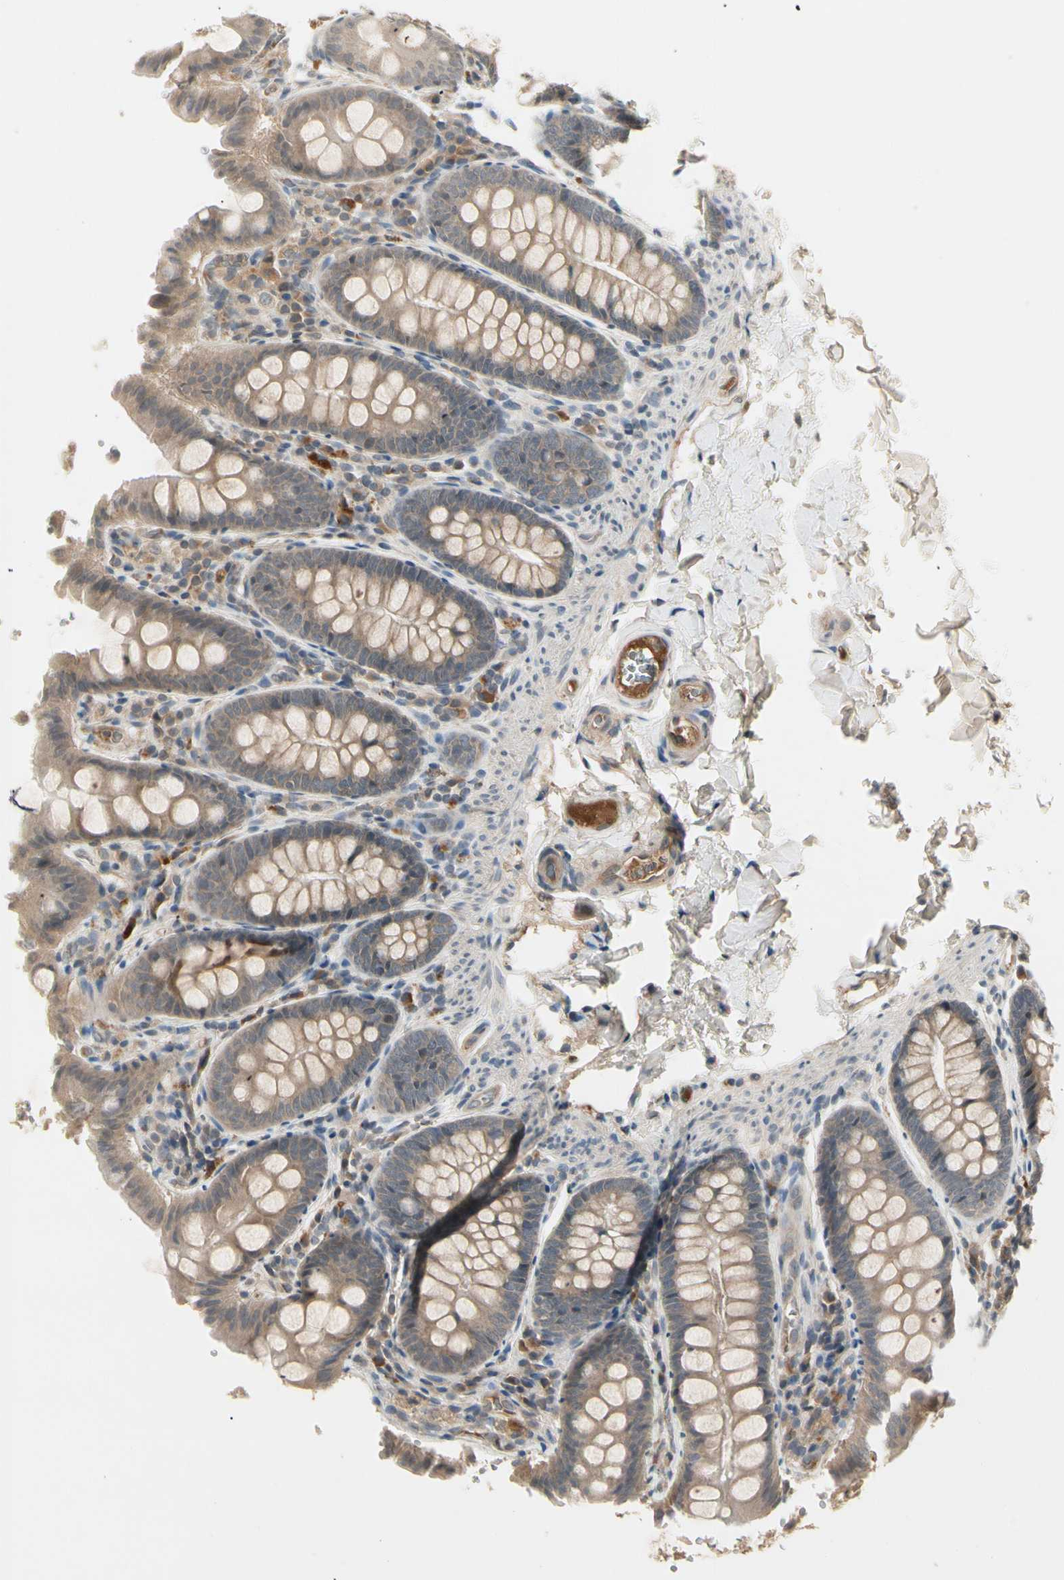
{"staining": {"intensity": "weak", "quantity": ">75%", "location": "cytoplasmic/membranous"}, "tissue": "colon", "cell_type": "Endothelial cells", "image_type": "normal", "snomed": [{"axis": "morphology", "description": "Normal tissue, NOS"}, {"axis": "topography", "description": "Colon"}], "caption": "Colon stained with DAB (3,3'-diaminobenzidine) IHC demonstrates low levels of weak cytoplasmic/membranous positivity in about >75% of endothelial cells. The staining is performed using DAB brown chromogen to label protein expression. The nuclei are counter-stained blue using hematoxylin.", "gene": "CCL4", "patient": {"sex": "female", "age": 61}}